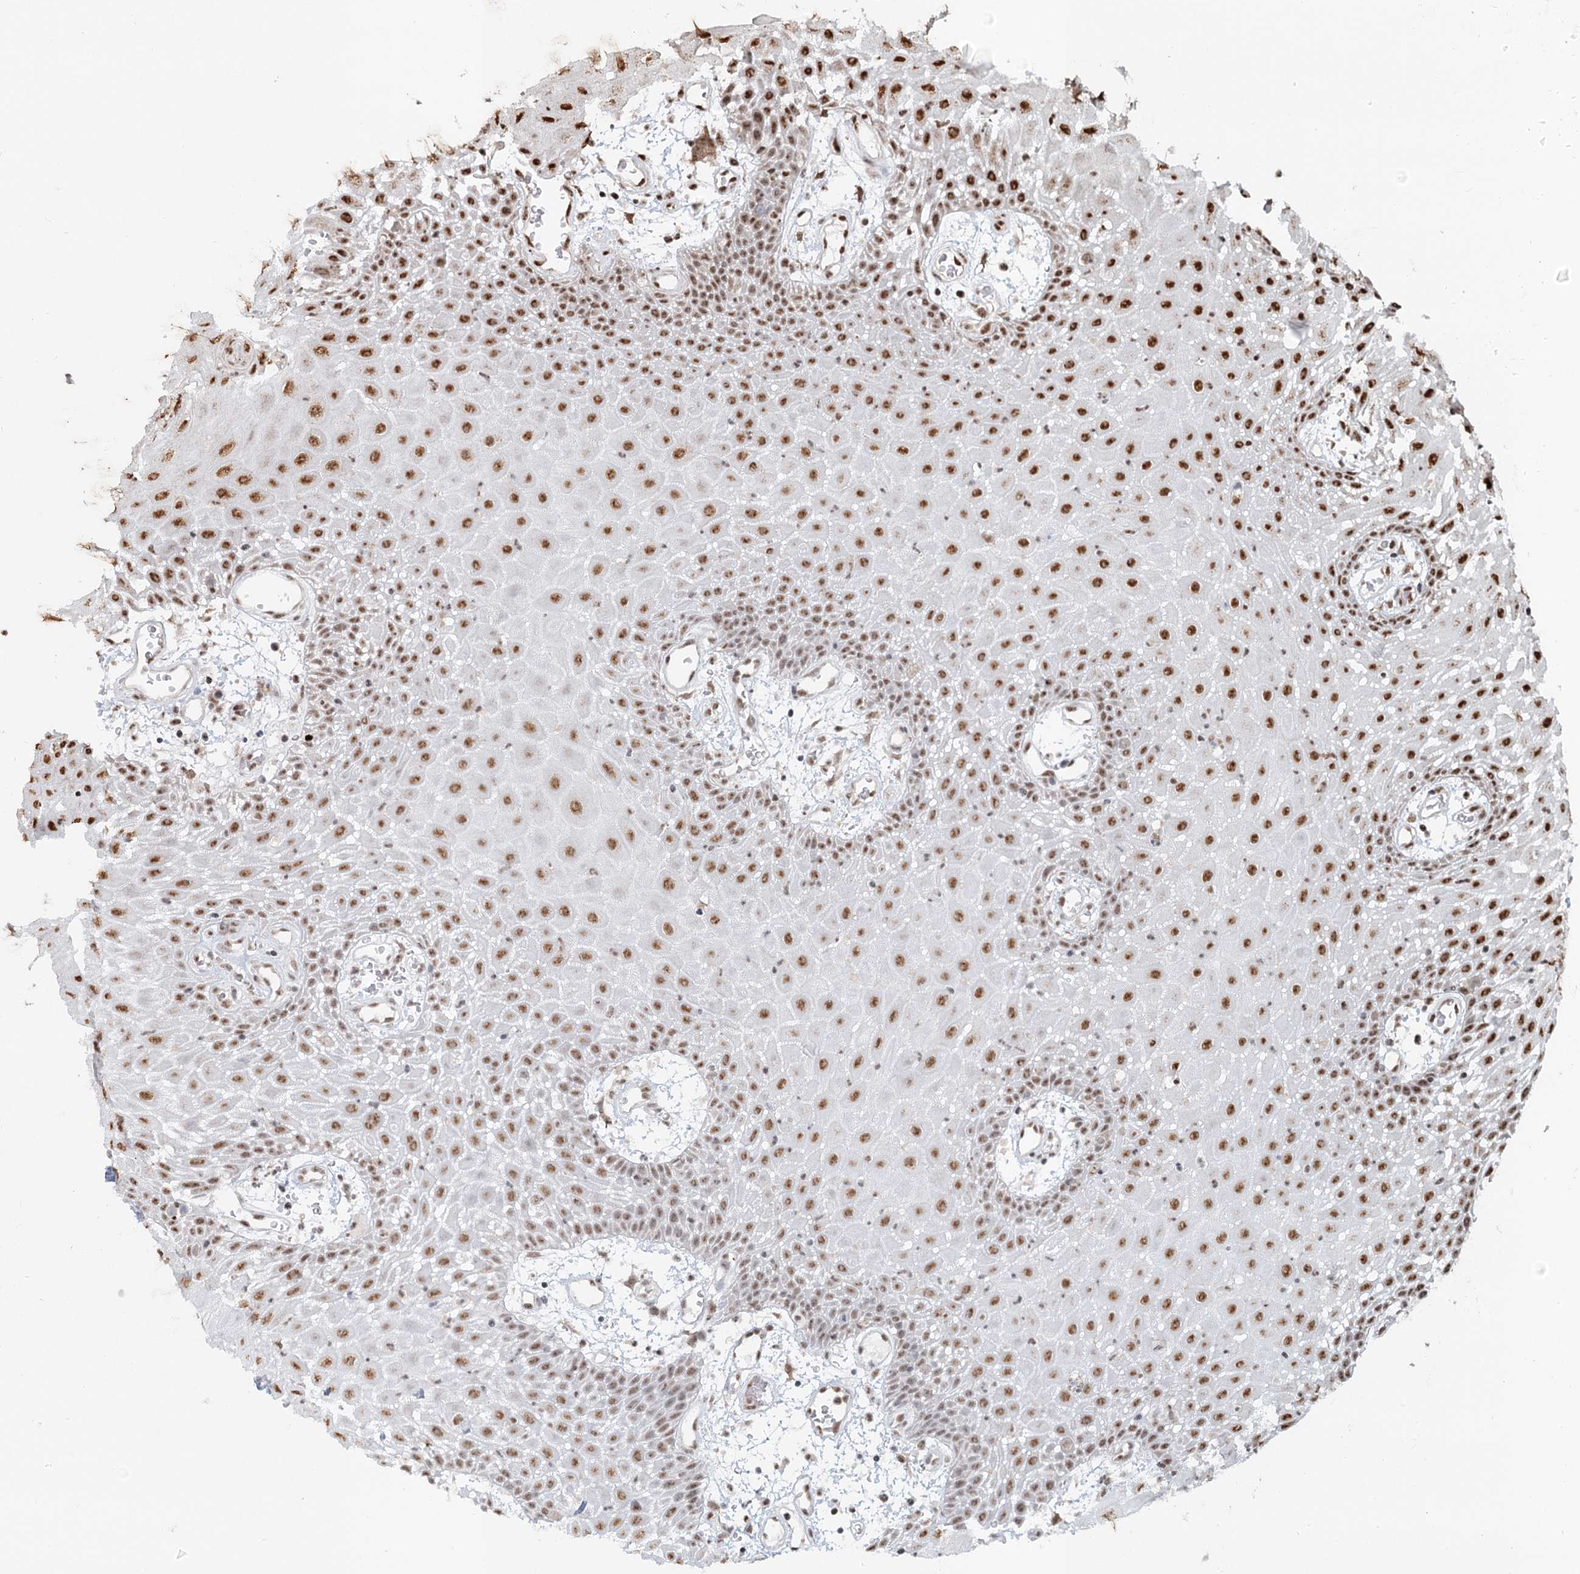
{"staining": {"intensity": "strong", "quantity": ">75%", "location": "nuclear"}, "tissue": "oral mucosa", "cell_type": "Squamous epithelial cells", "image_type": "normal", "snomed": [{"axis": "morphology", "description": "Normal tissue, NOS"}, {"axis": "topography", "description": "Skeletal muscle"}, {"axis": "topography", "description": "Oral tissue"}, {"axis": "topography", "description": "Salivary gland"}, {"axis": "topography", "description": "Peripheral nerve tissue"}], "caption": "Human oral mucosa stained for a protein (brown) displays strong nuclear positive positivity in about >75% of squamous epithelial cells.", "gene": "GPALPP1", "patient": {"sex": "male", "age": 54}}